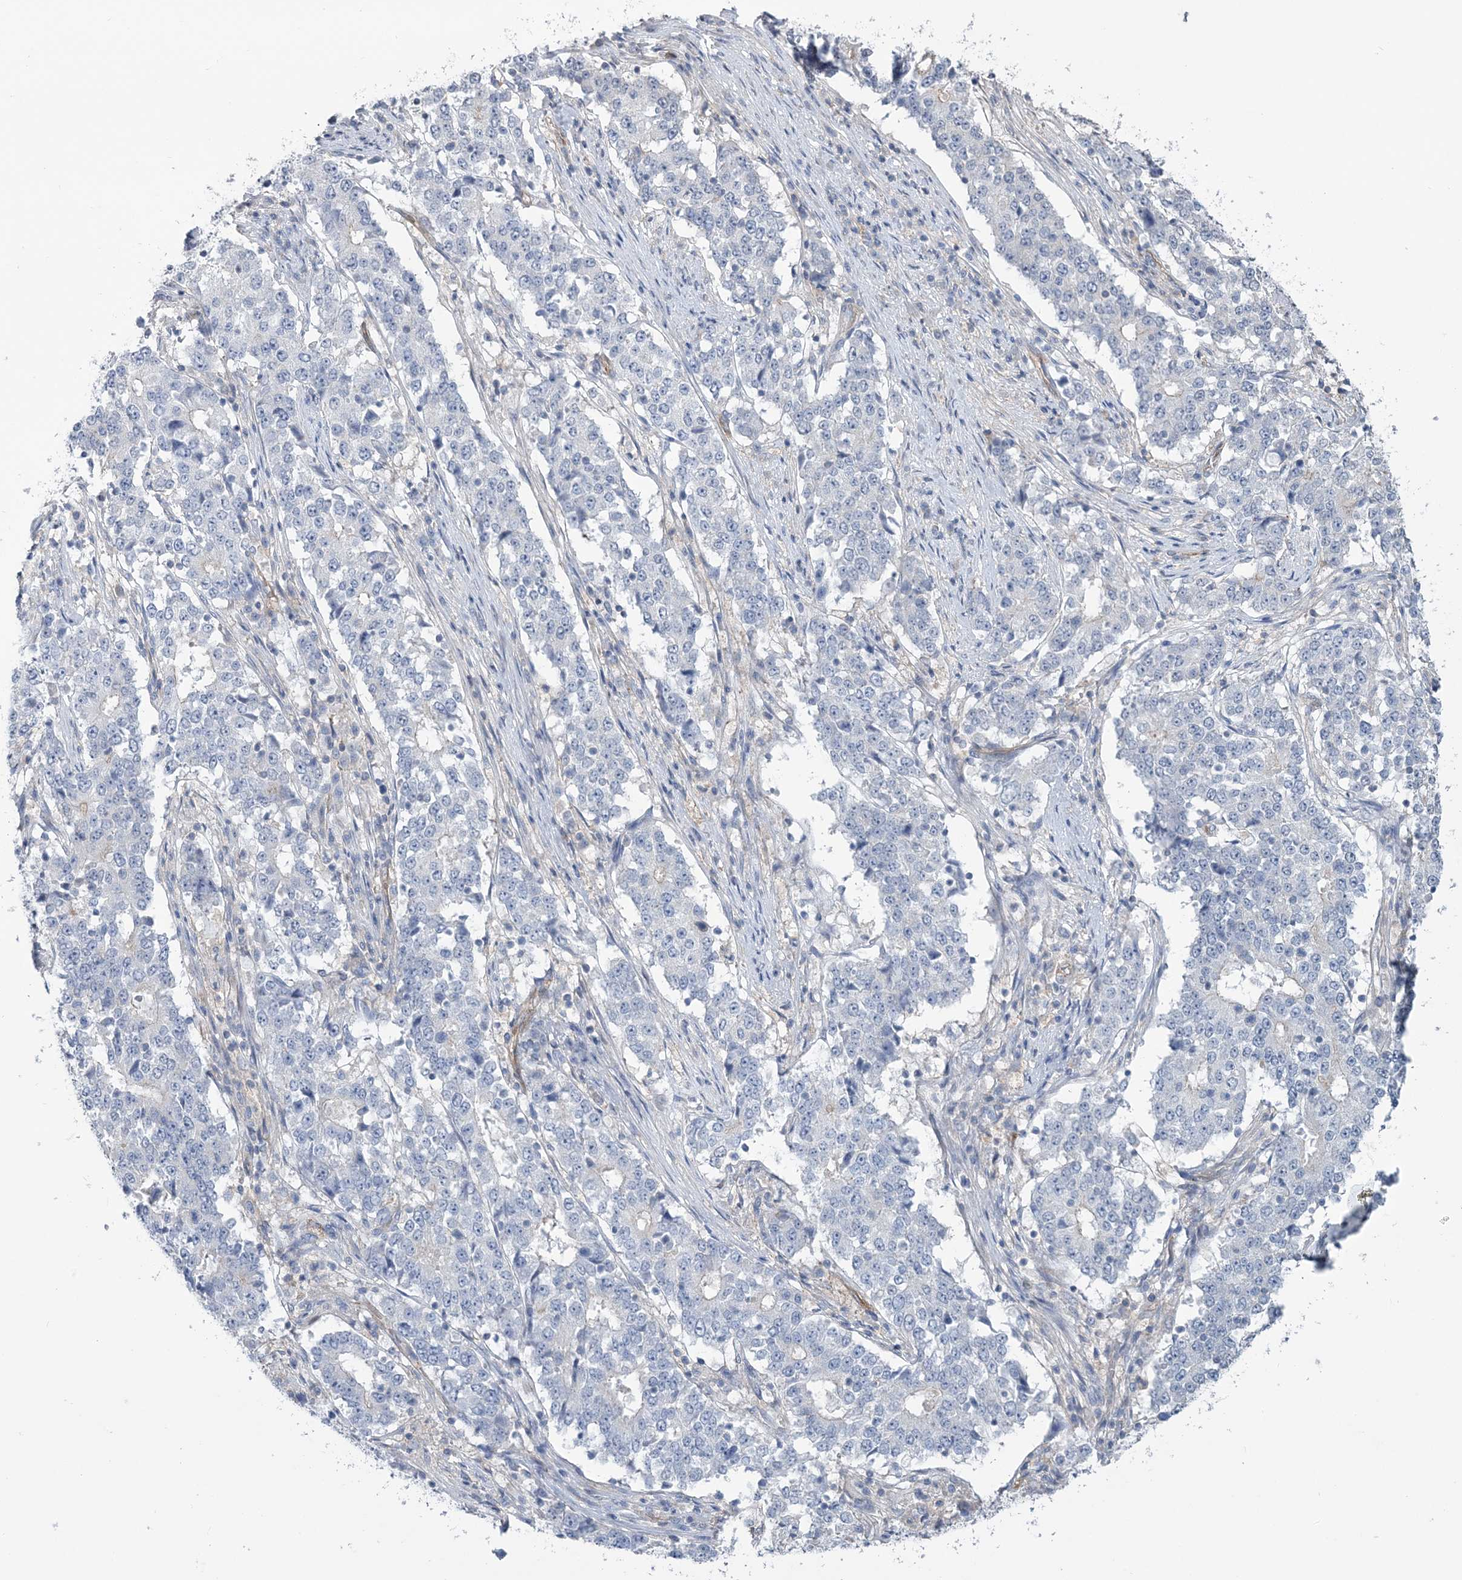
{"staining": {"intensity": "negative", "quantity": "none", "location": "none"}, "tissue": "stomach cancer", "cell_type": "Tumor cells", "image_type": "cancer", "snomed": [{"axis": "morphology", "description": "Adenocarcinoma, NOS"}, {"axis": "topography", "description": "Stomach"}], "caption": "Tumor cells are negative for brown protein staining in stomach adenocarcinoma.", "gene": "RAB11FIP5", "patient": {"sex": "male", "age": 59}}